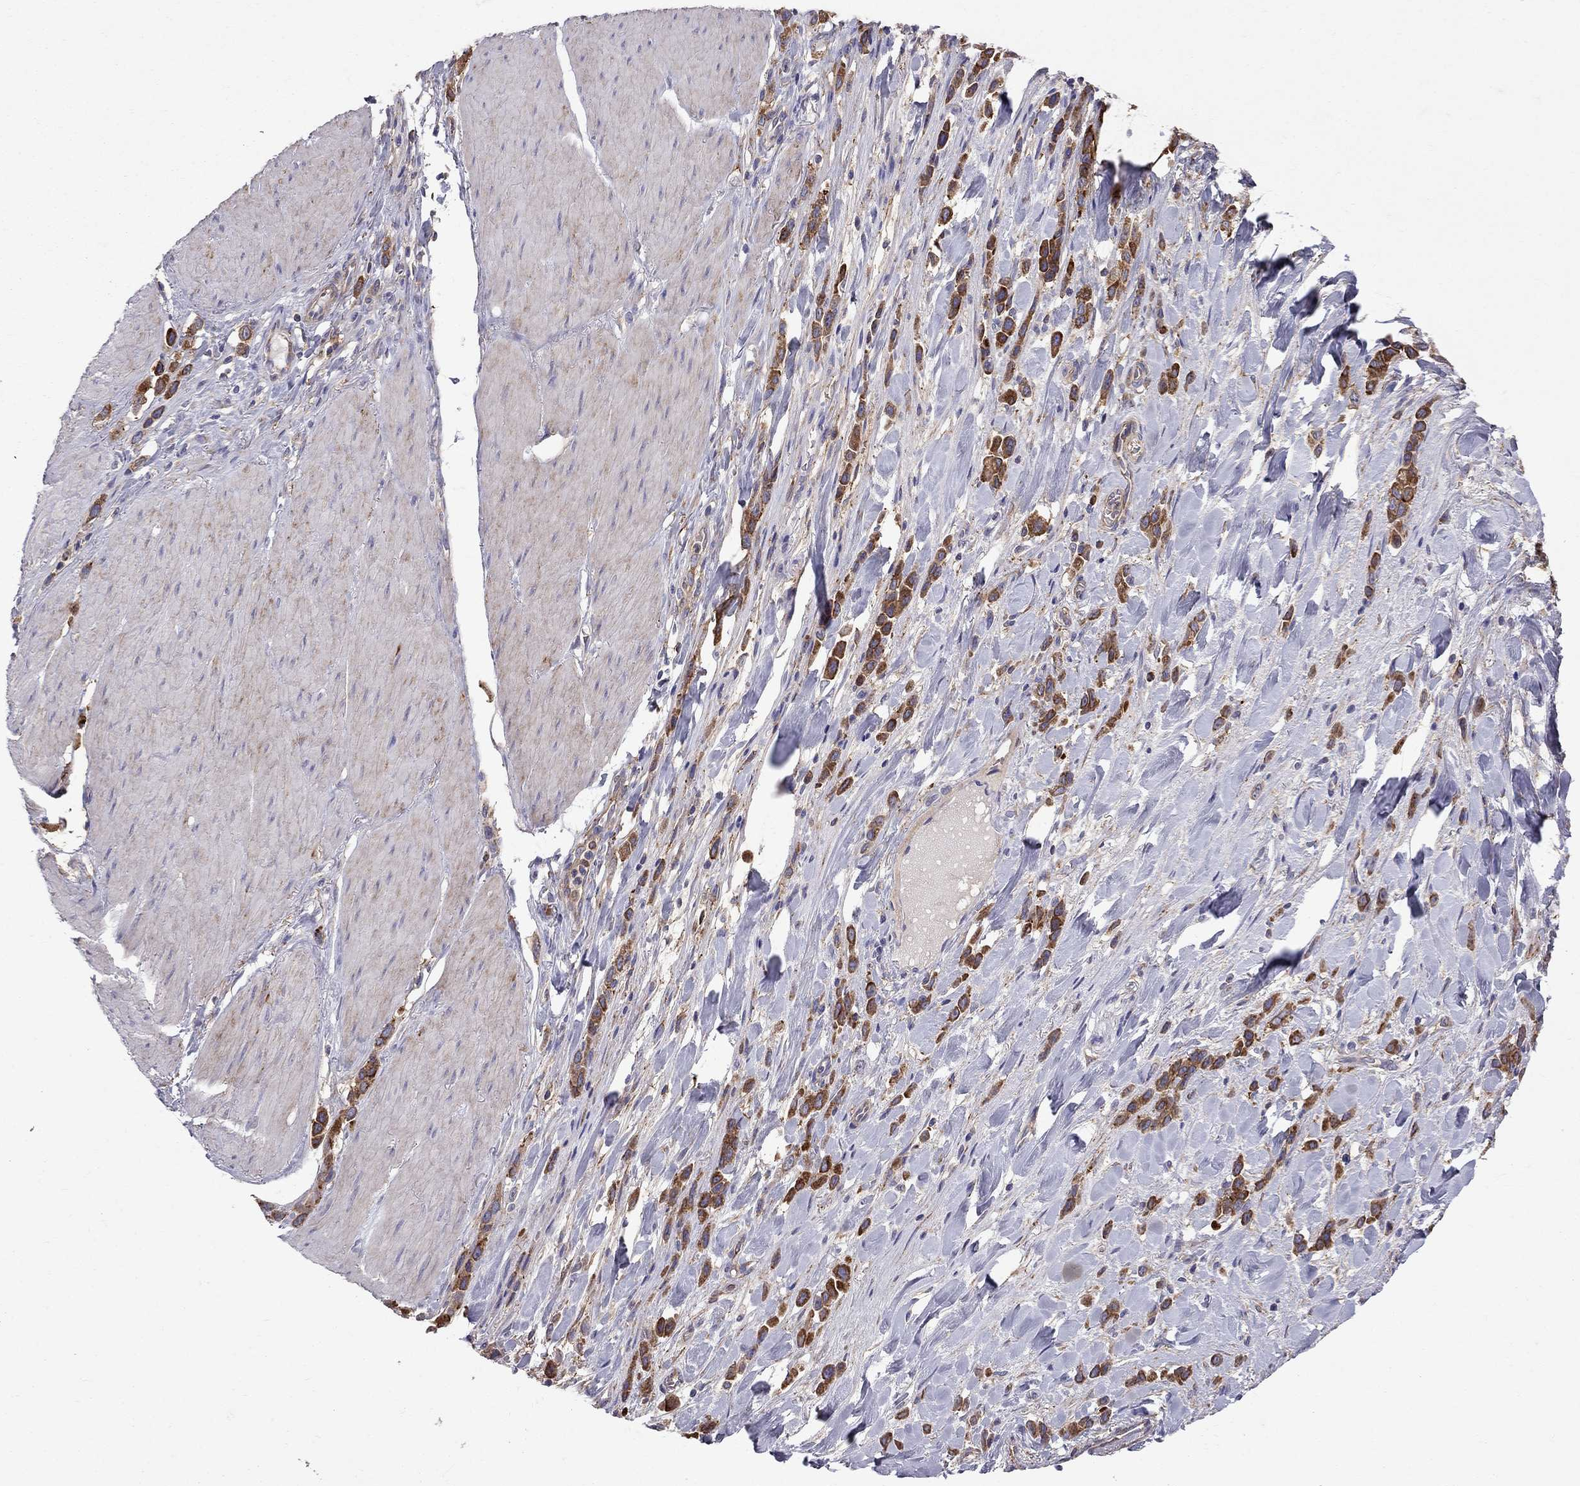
{"staining": {"intensity": "strong", "quantity": ">75%", "location": "cytoplasmic/membranous"}, "tissue": "stomach cancer", "cell_type": "Tumor cells", "image_type": "cancer", "snomed": [{"axis": "morphology", "description": "Adenocarcinoma, NOS"}, {"axis": "topography", "description": "Stomach"}], "caption": "Immunohistochemistry (DAB) staining of human stomach adenocarcinoma shows strong cytoplasmic/membranous protein expression in about >75% of tumor cells.", "gene": "EIF4E3", "patient": {"sex": "male", "age": 47}}